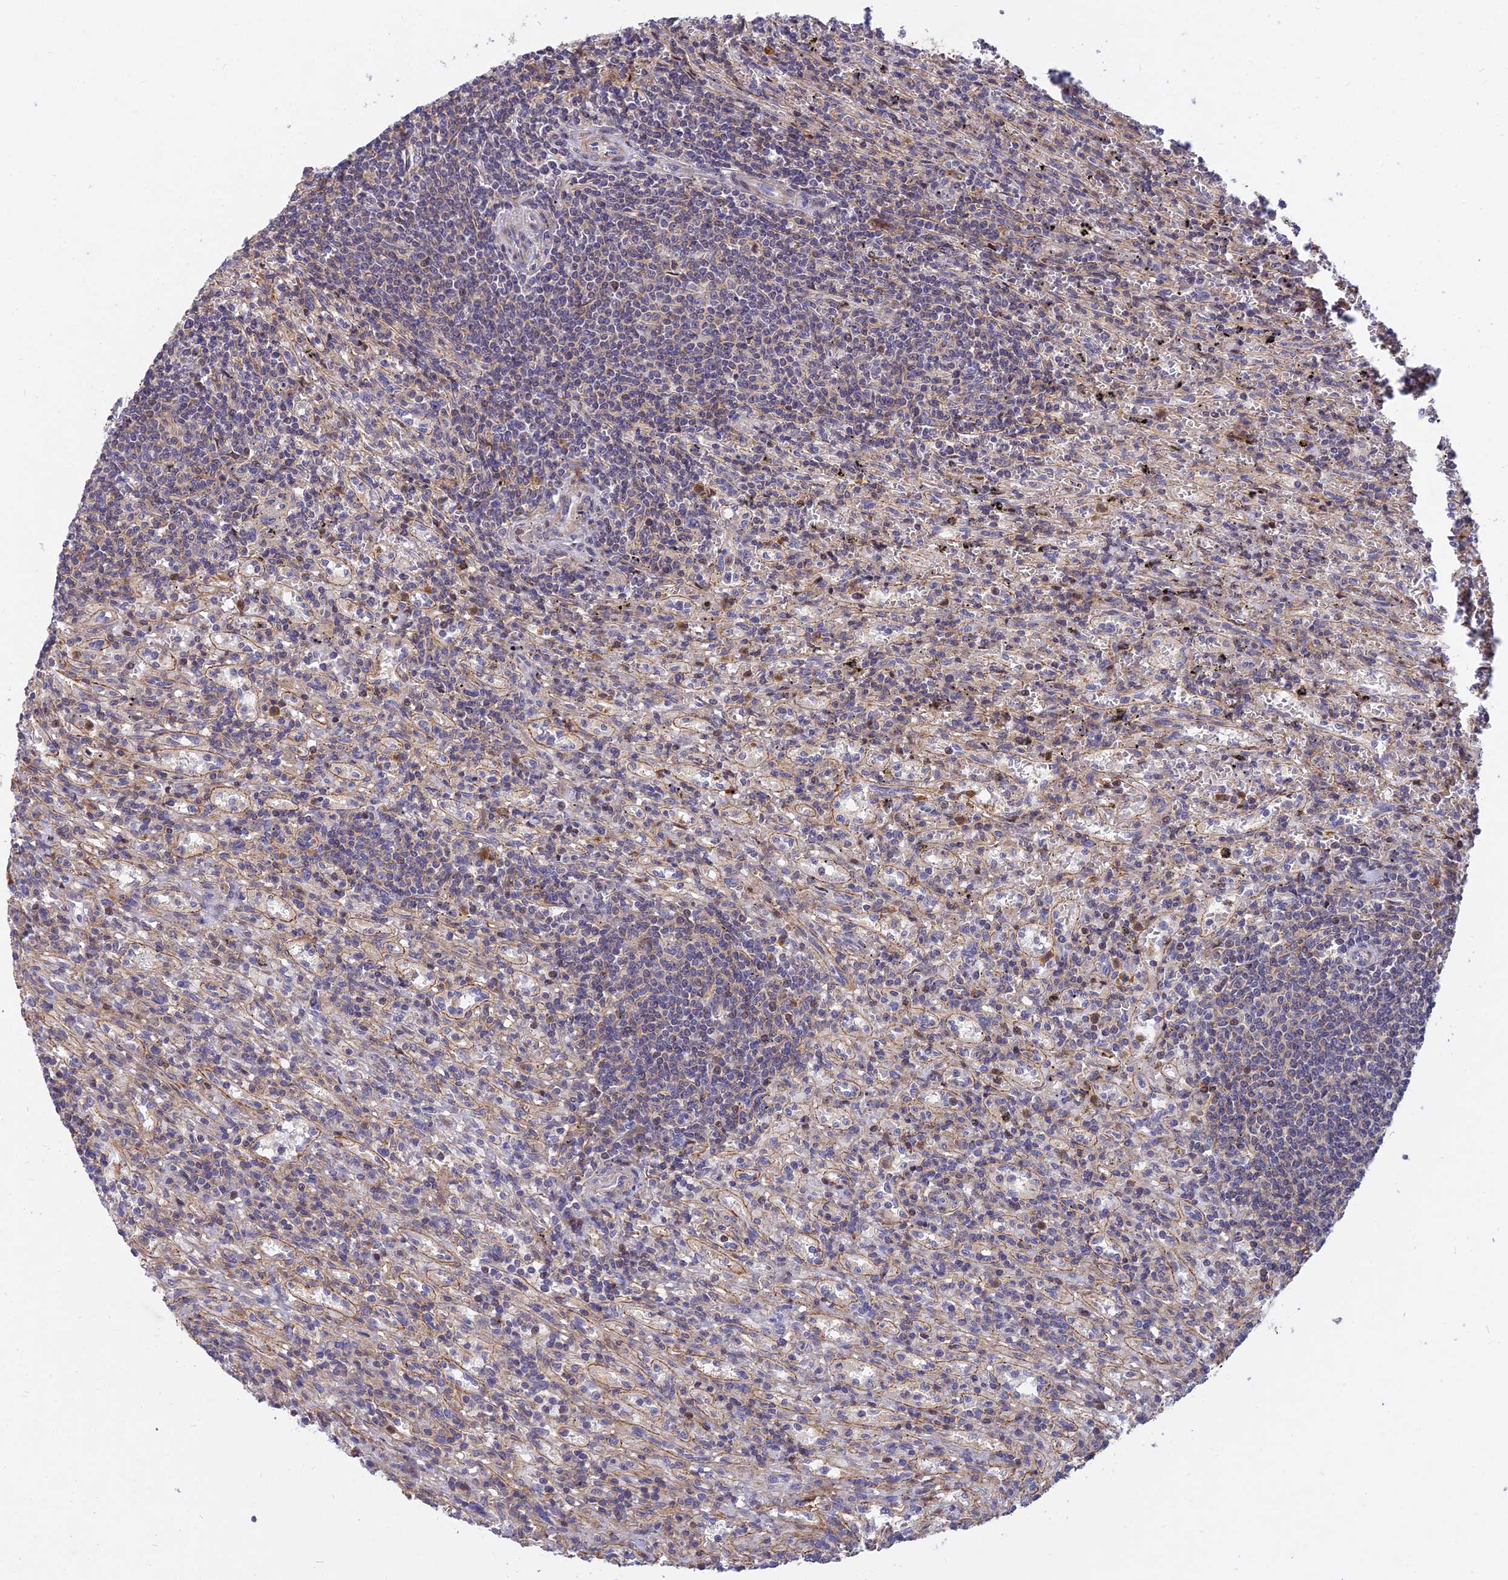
{"staining": {"intensity": "negative", "quantity": "none", "location": "none"}, "tissue": "lymphoma", "cell_type": "Tumor cells", "image_type": "cancer", "snomed": [{"axis": "morphology", "description": "Malignant lymphoma, non-Hodgkin's type, Low grade"}, {"axis": "topography", "description": "Spleen"}], "caption": "This histopathology image is of lymphoma stained with immunohistochemistry to label a protein in brown with the nuclei are counter-stained blue. There is no expression in tumor cells.", "gene": "RELCH", "patient": {"sex": "male", "age": 76}}